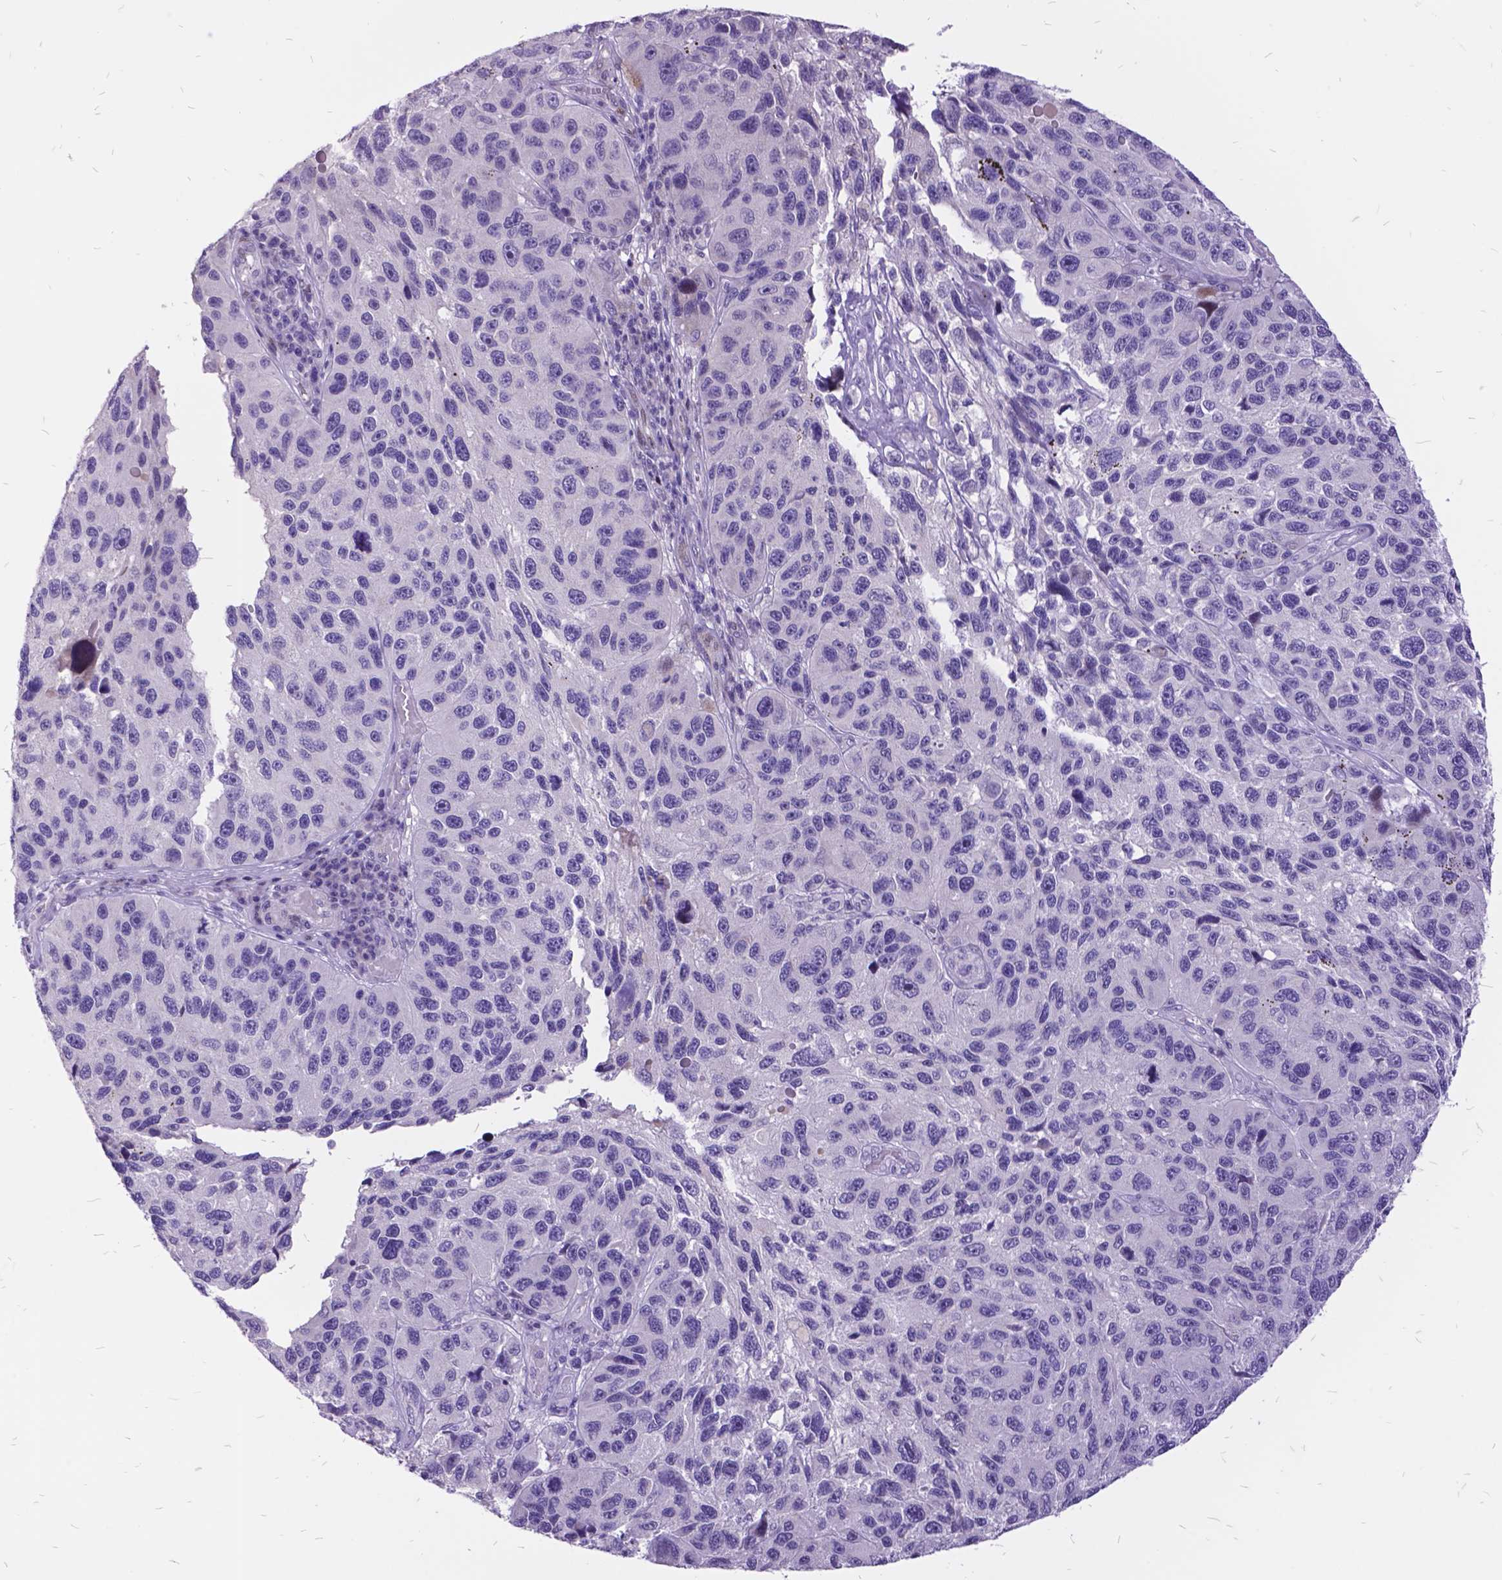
{"staining": {"intensity": "negative", "quantity": "none", "location": "none"}, "tissue": "melanoma", "cell_type": "Tumor cells", "image_type": "cancer", "snomed": [{"axis": "morphology", "description": "Malignant melanoma, NOS"}, {"axis": "topography", "description": "Skin"}], "caption": "This photomicrograph is of melanoma stained with immunohistochemistry to label a protein in brown with the nuclei are counter-stained blue. There is no positivity in tumor cells. (DAB (3,3'-diaminobenzidine) immunohistochemistry (IHC) visualized using brightfield microscopy, high magnification).", "gene": "ITGB6", "patient": {"sex": "male", "age": 53}}